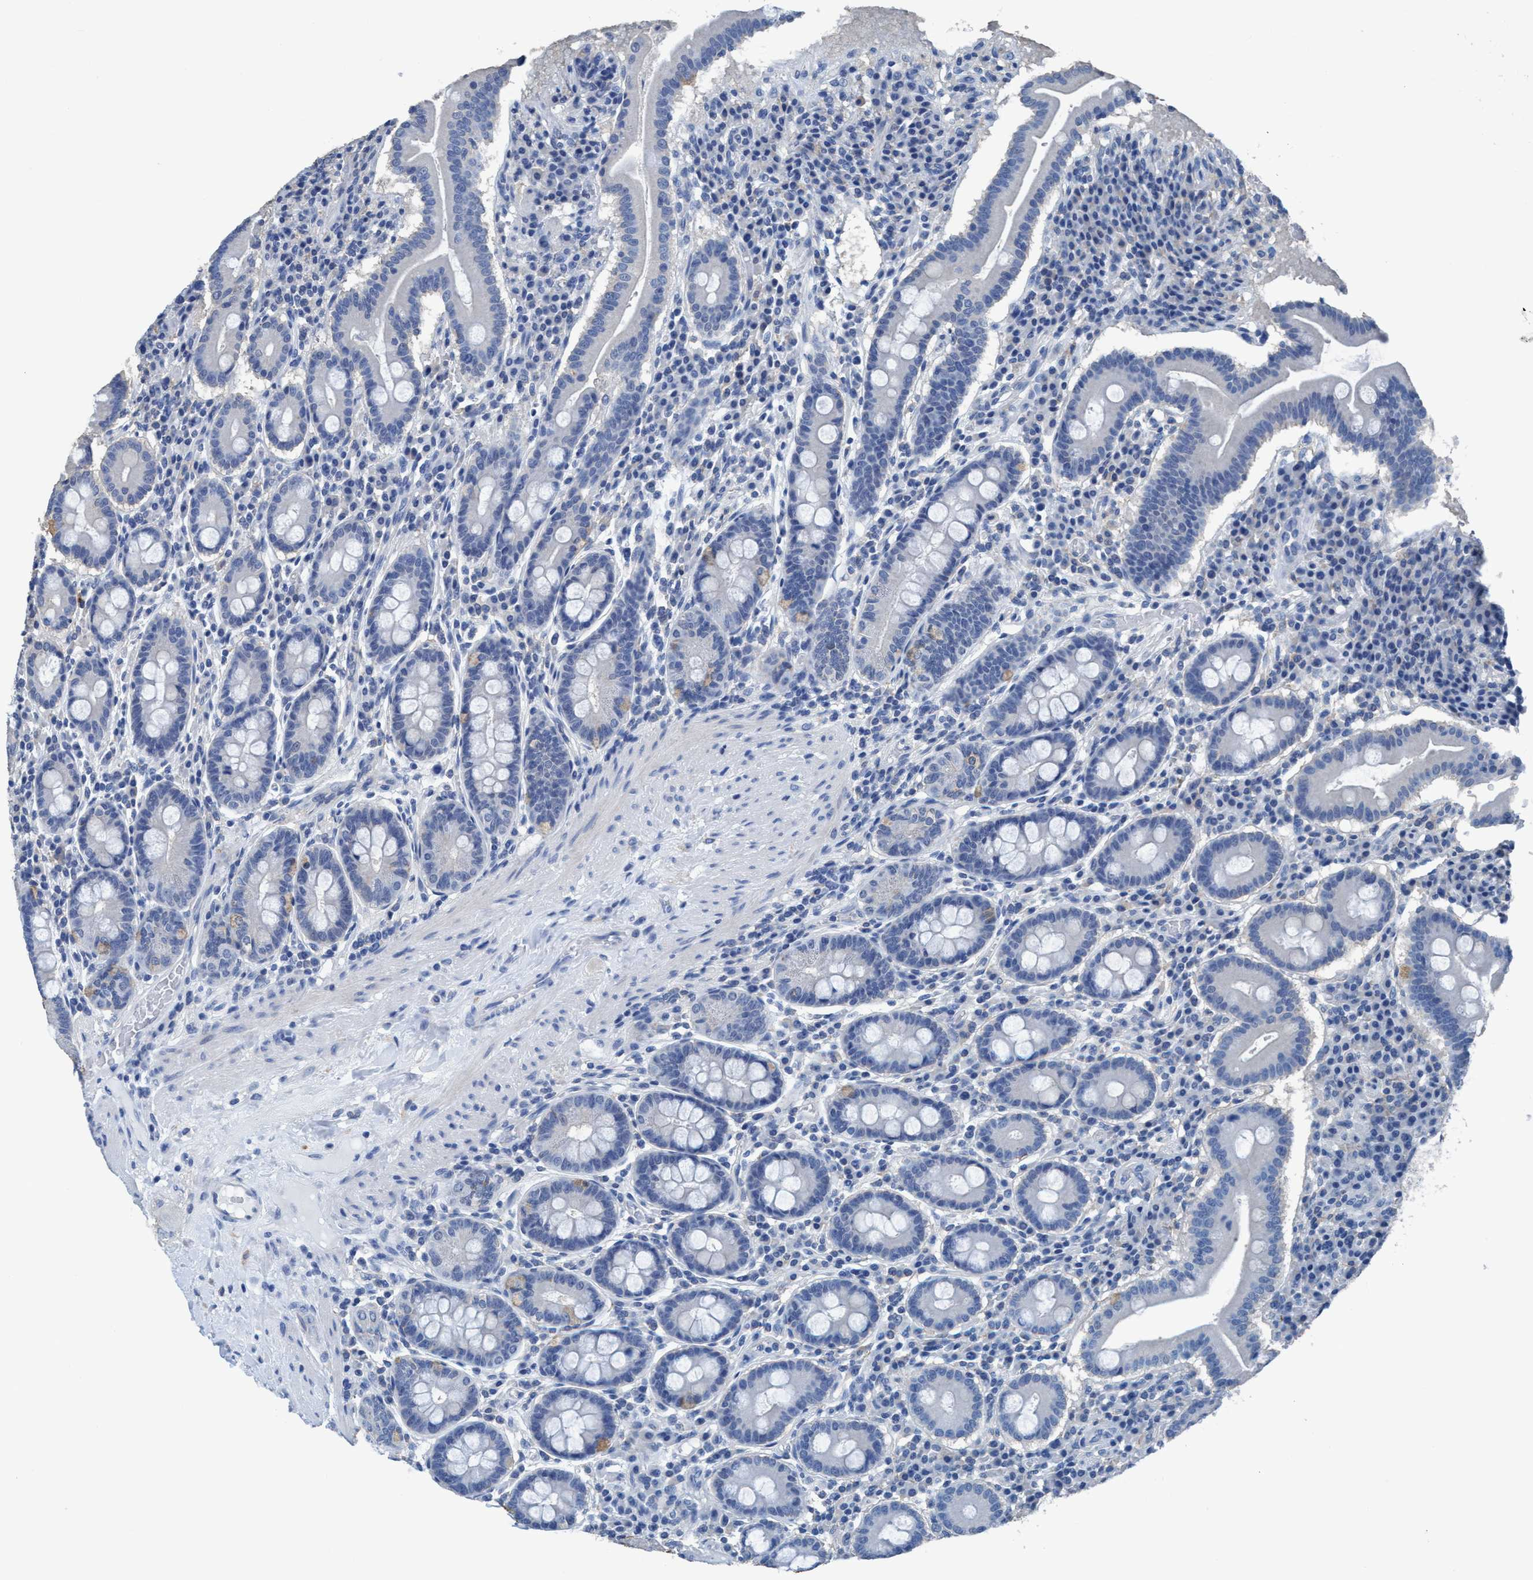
{"staining": {"intensity": "negative", "quantity": "none", "location": "none"}, "tissue": "duodenum", "cell_type": "Glandular cells", "image_type": "normal", "snomed": [{"axis": "morphology", "description": "Normal tissue, NOS"}, {"axis": "topography", "description": "Duodenum"}], "caption": "The image demonstrates no significant expression in glandular cells of duodenum. (Immunohistochemistry (ihc), brightfield microscopy, high magnification).", "gene": "DNAI1", "patient": {"sex": "male", "age": 50}}